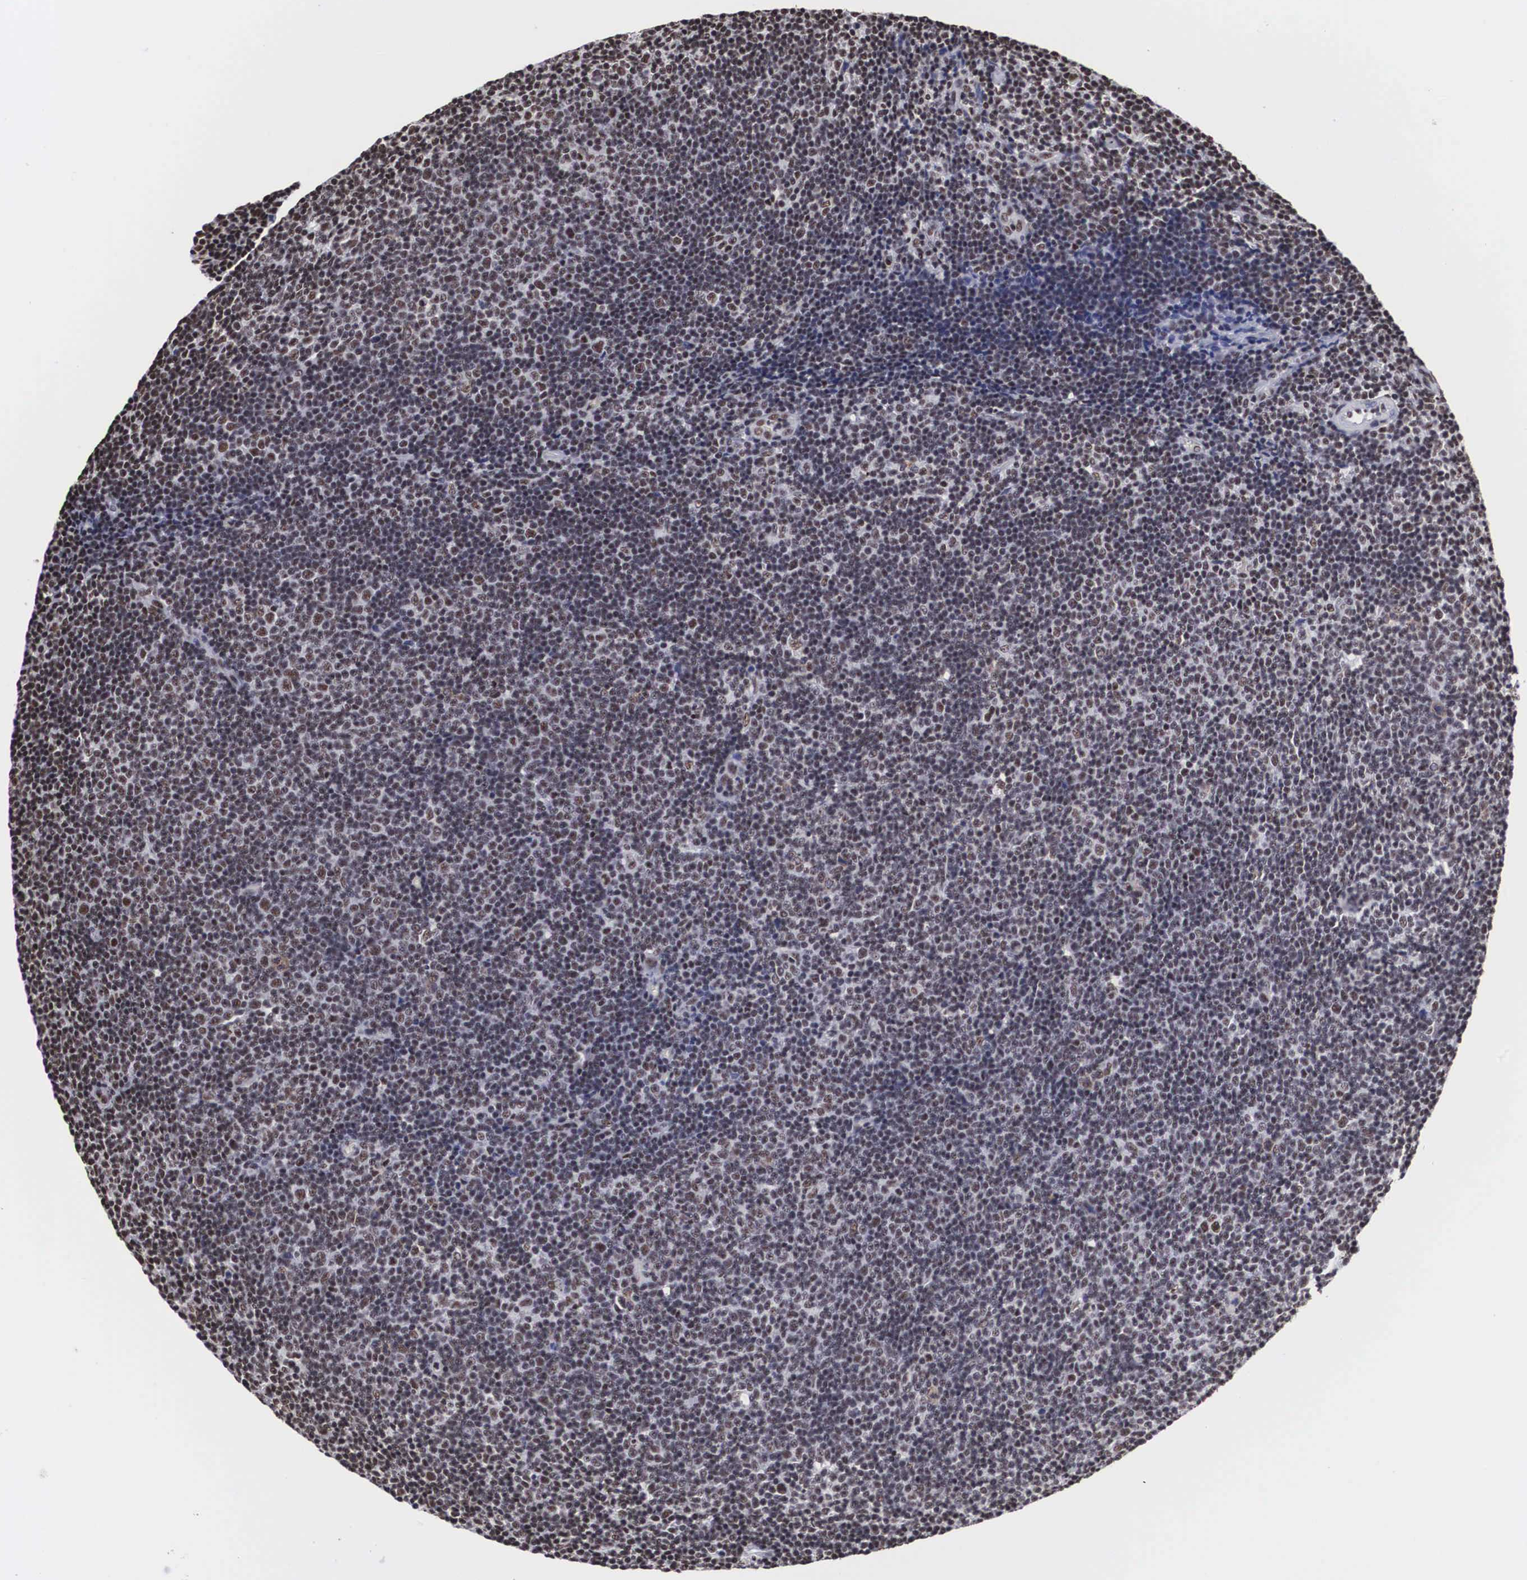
{"staining": {"intensity": "strong", "quantity": ">75%", "location": "nuclear"}, "tissue": "lymphoma", "cell_type": "Tumor cells", "image_type": "cancer", "snomed": [{"axis": "morphology", "description": "Malignant lymphoma, non-Hodgkin's type, Low grade"}, {"axis": "topography", "description": "Lymph node"}], "caption": "Lymphoma stained with a protein marker demonstrates strong staining in tumor cells.", "gene": "ACIN1", "patient": {"sex": "male", "age": 49}}